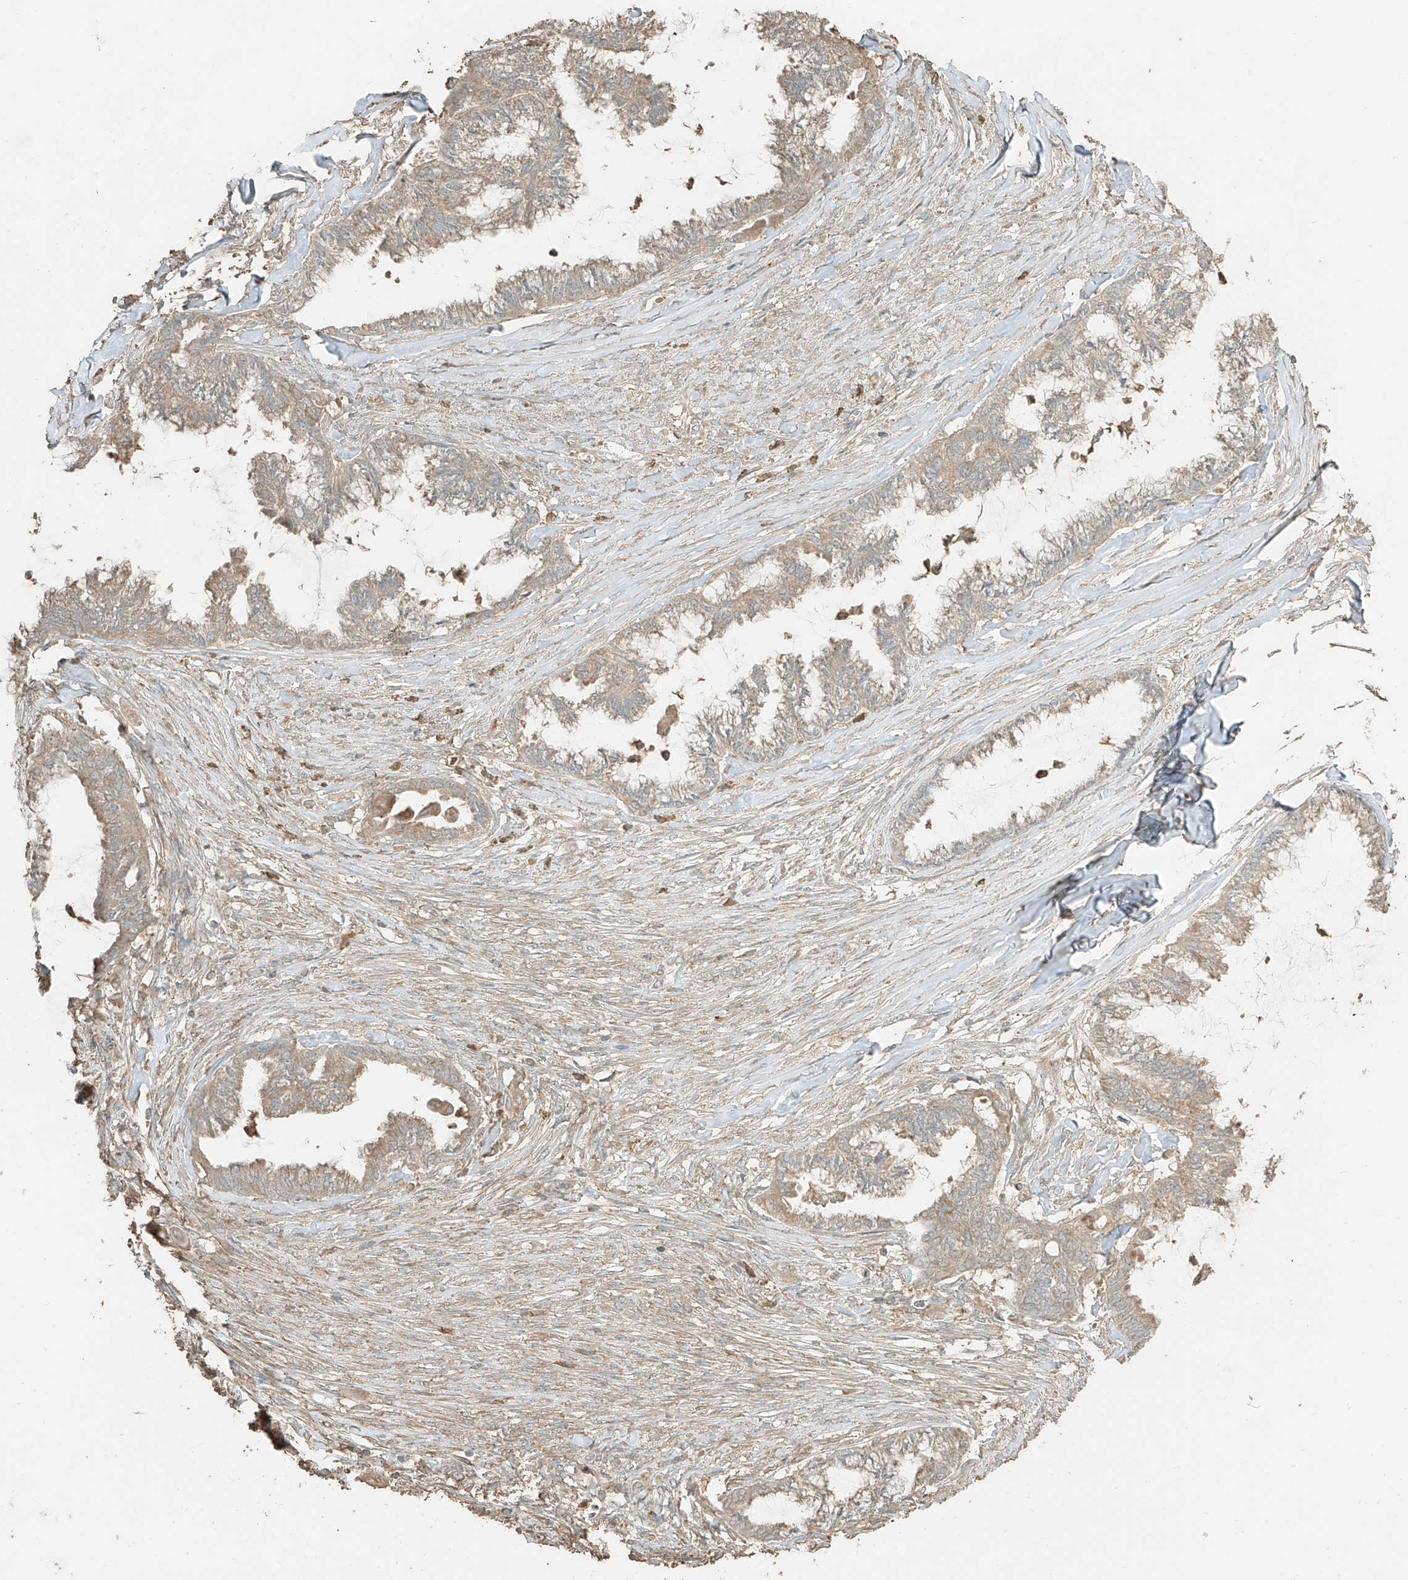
{"staining": {"intensity": "weak", "quantity": "25%-75%", "location": "cytoplasmic/membranous"}, "tissue": "endometrial cancer", "cell_type": "Tumor cells", "image_type": "cancer", "snomed": [{"axis": "morphology", "description": "Adenocarcinoma, NOS"}, {"axis": "topography", "description": "Endometrium"}], "caption": "Protein expression analysis of endometrial cancer shows weak cytoplasmic/membranous expression in approximately 25%-75% of tumor cells.", "gene": "RFTN2", "patient": {"sex": "female", "age": 86}}